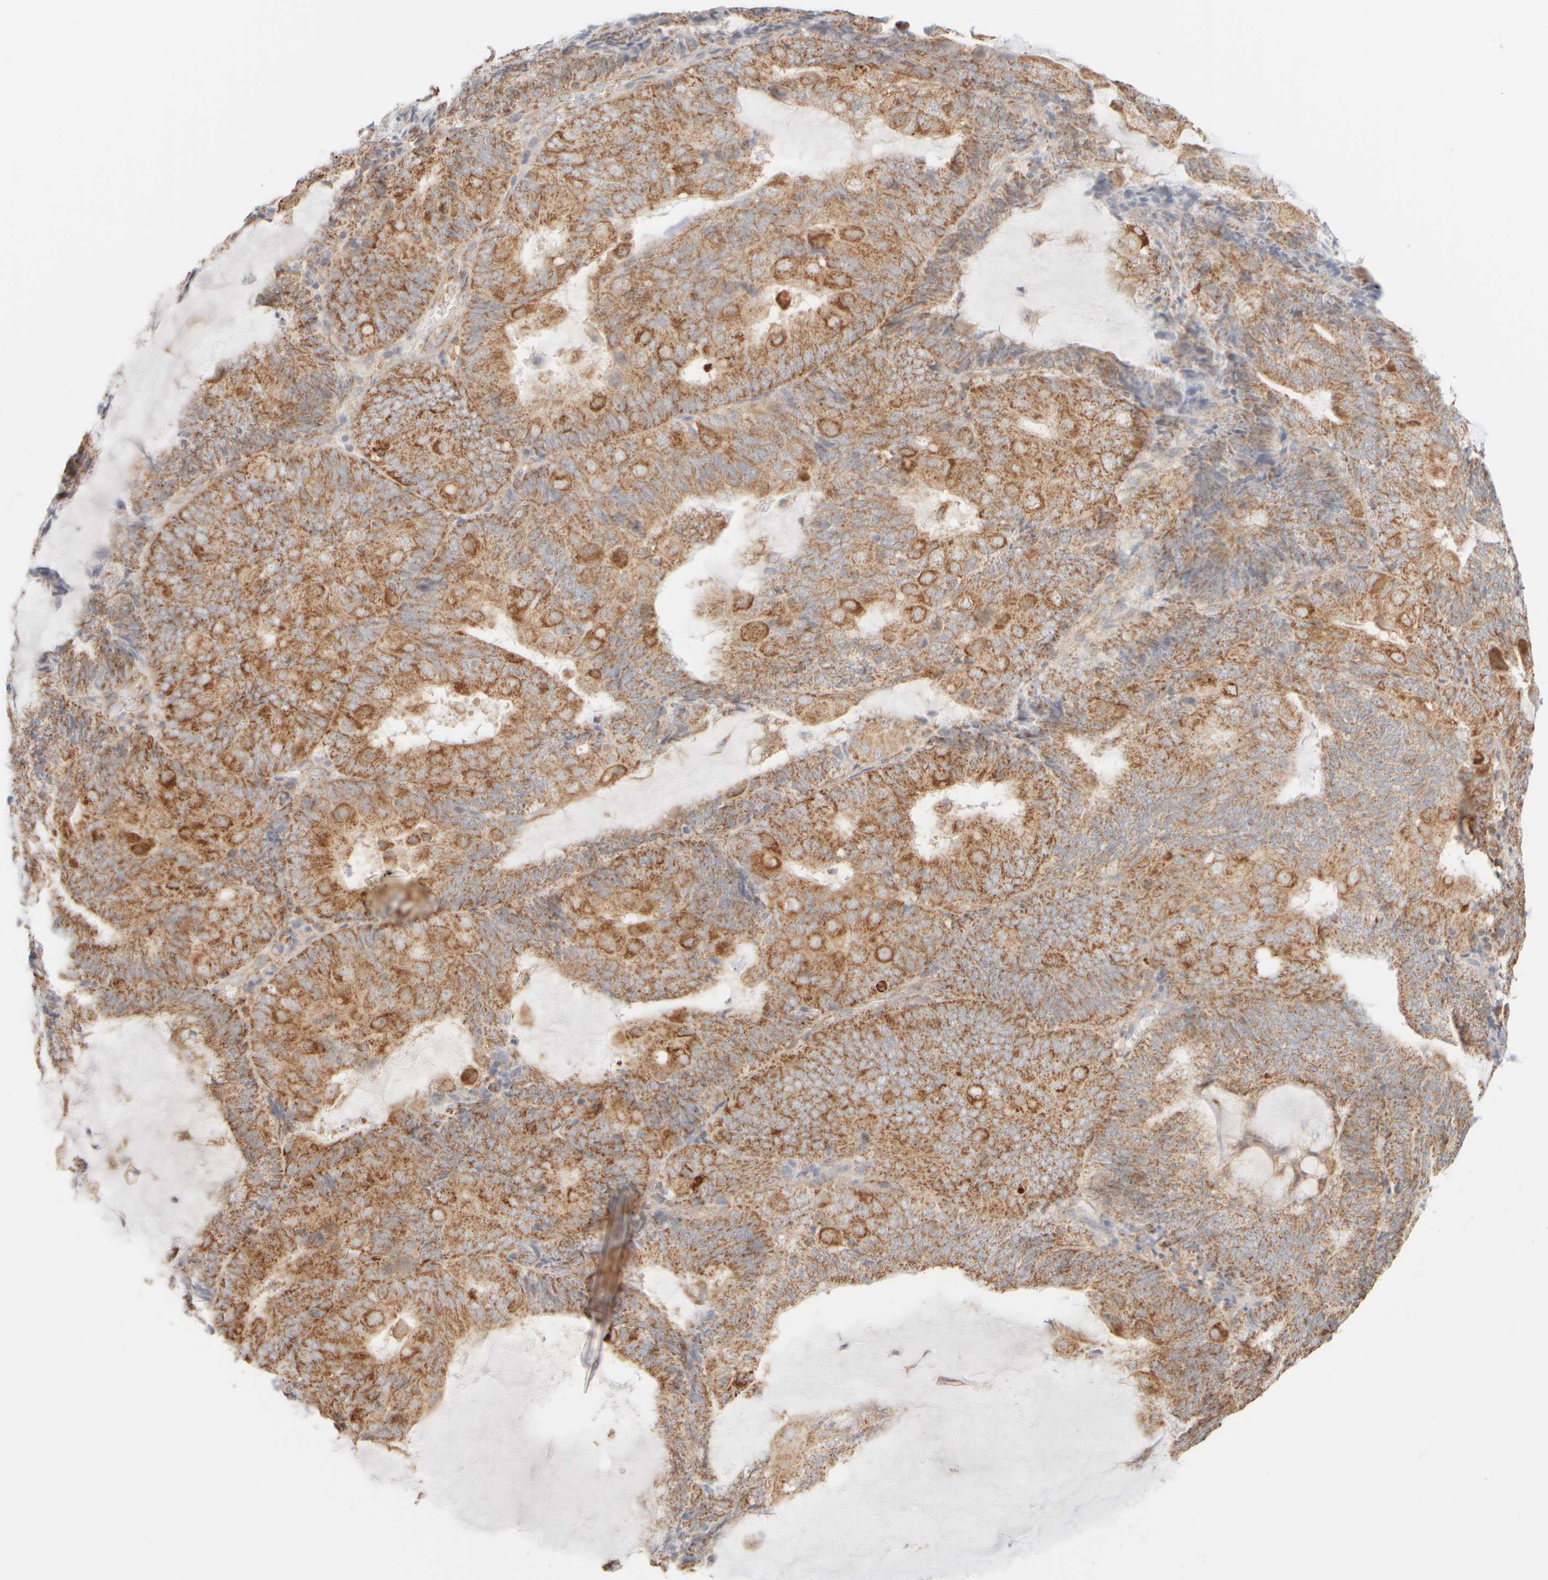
{"staining": {"intensity": "moderate", "quantity": ">75%", "location": "cytoplasmic/membranous"}, "tissue": "endometrial cancer", "cell_type": "Tumor cells", "image_type": "cancer", "snomed": [{"axis": "morphology", "description": "Adenocarcinoma, NOS"}, {"axis": "topography", "description": "Endometrium"}], "caption": "About >75% of tumor cells in human endometrial cancer demonstrate moderate cytoplasmic/membranous protein positivity as visualized by brown immunohistochemical staining.", "gene": "APBB2", "patient": {"sex": "female", "age": 81}}